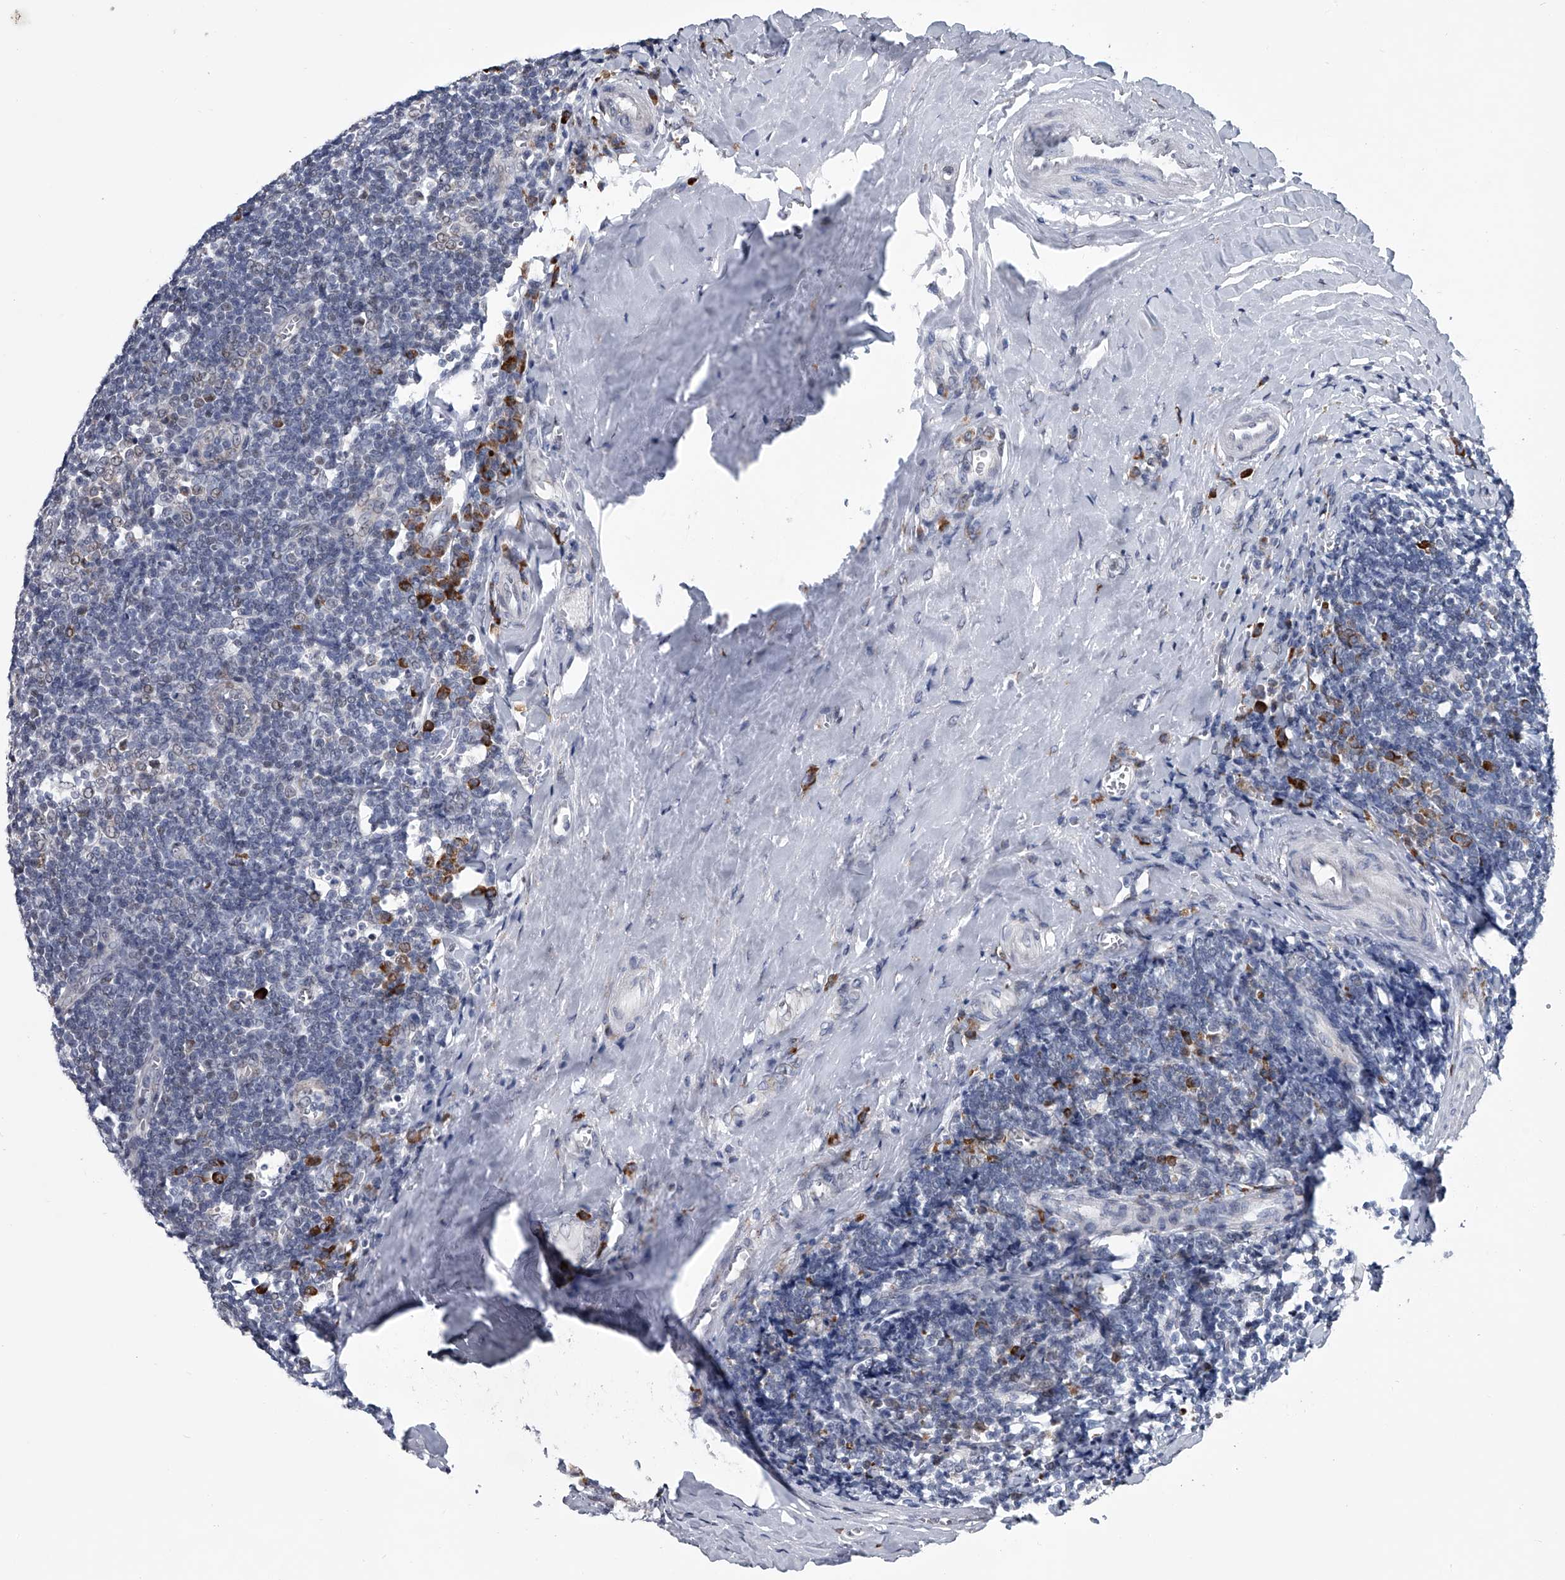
{"staining": {"intensity": "negative", "quantity": "none", "location": "none"}, "tissue": "tonsil", "cell_type": "Germinal center cells", "image_type": "normal", "snomed": [{"axis": "morphology", "description": "Normal tissue, NOS"}, {"axis": "topography", "description": "Tonsil"}], "caption": "Human tonsil stained for a protein using immunohistochemistry (IHC) shows no expression in germinal center cells.", "gene": "PPP2R5D", "patient": {"sex": "male", "age": 27}}